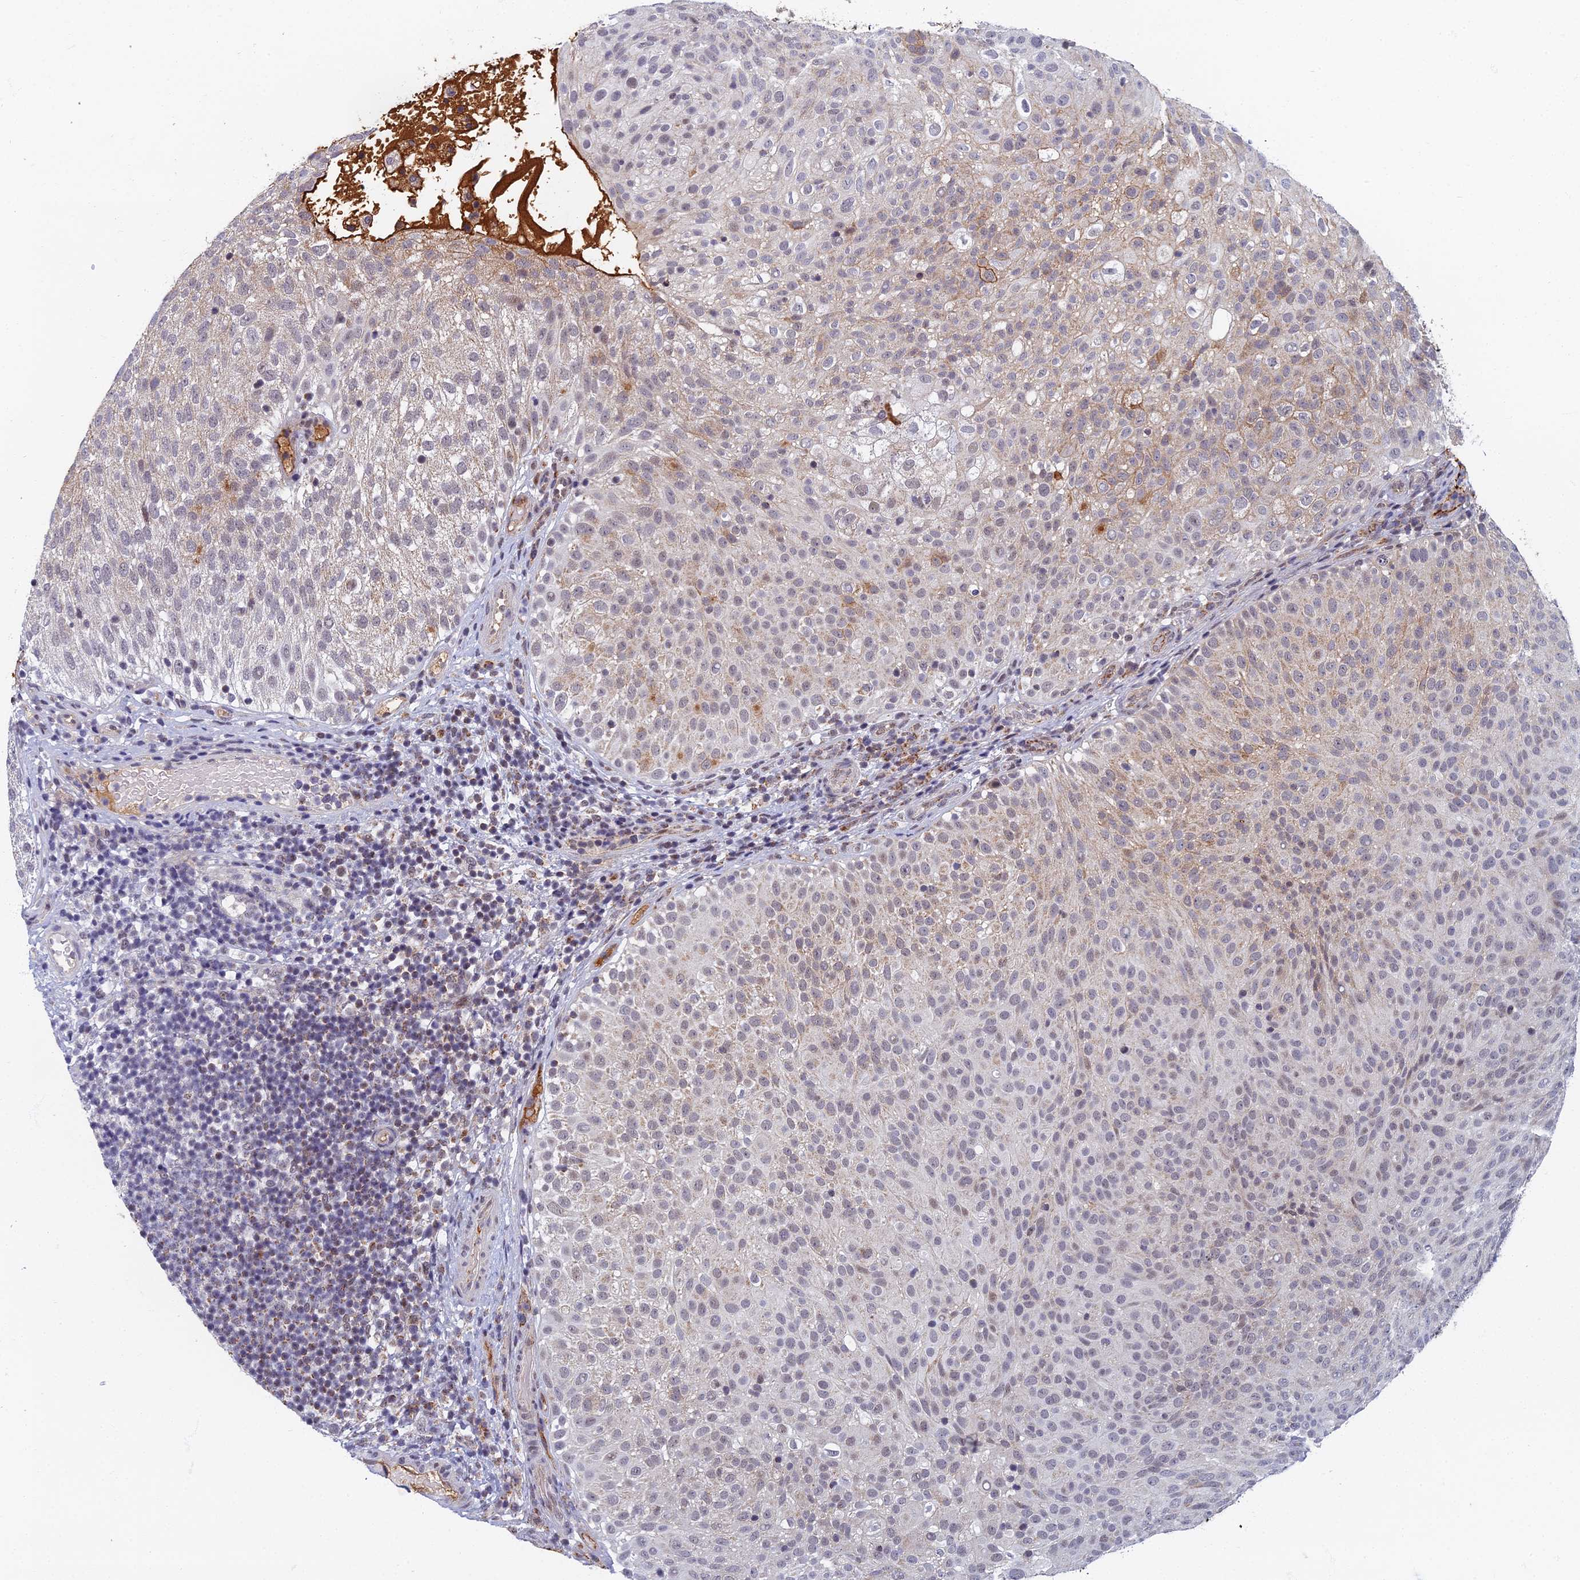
{"staining": {"intensity": "weak", "quantity": "<25%", "location": "cytoplasmic/membranous"}, "tissue": "urothelial cancer", "cell_type": "Tumor cells", "image_type": "cancer", "snomed": [{"axis": "morphology", "description": "Urothelial carcinoma, Low grade"}, {"axis": "topography", "description": "Urinary bladder"}], "caption": "This is an immunohistochemistry image of human urothelial cancer. There is no expression in tumor cells.", "gene": "TAF13", "patient": {"sex": "male", "age": 78}}